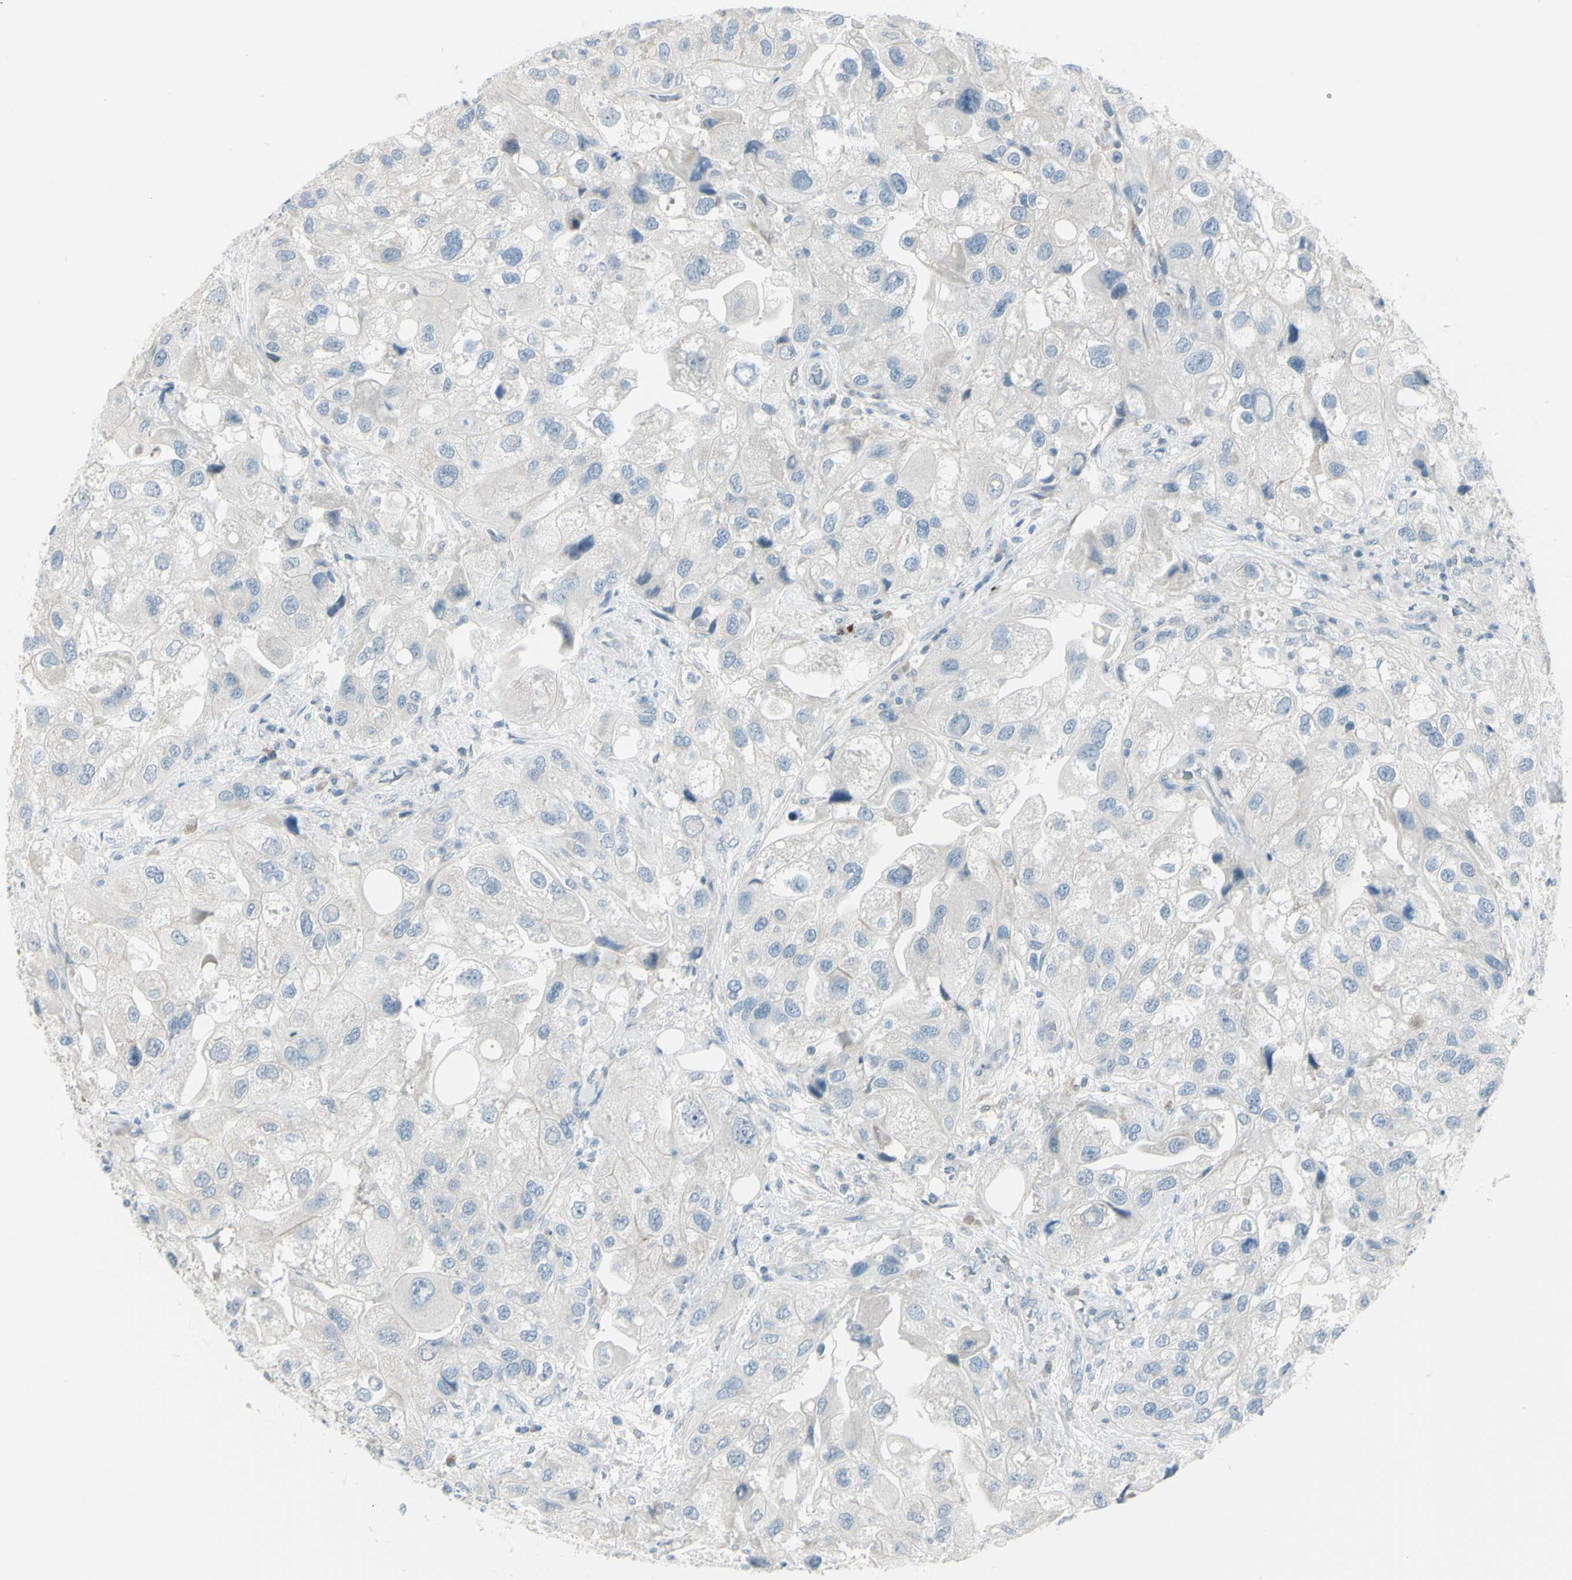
{"staining": {"intensity": "negative", "quantity": "none", "location": "none"}, "tissue": "urothelial cancer", "cell_type": "Tumor cells", "image_type": "cancer", "snomed": [{"axis": "morphology", "description": "Urothelial carcinoma, High grade"}, {"axis": "topography", "description": "Urinary bladder"}], "caption": "Urothelial cancer stained for a protein using immunohistochemistry (IHC) exhibits no staining tumor cells.", "gene": "GPR34", "patient": {"sex": "female", "age": 64}}